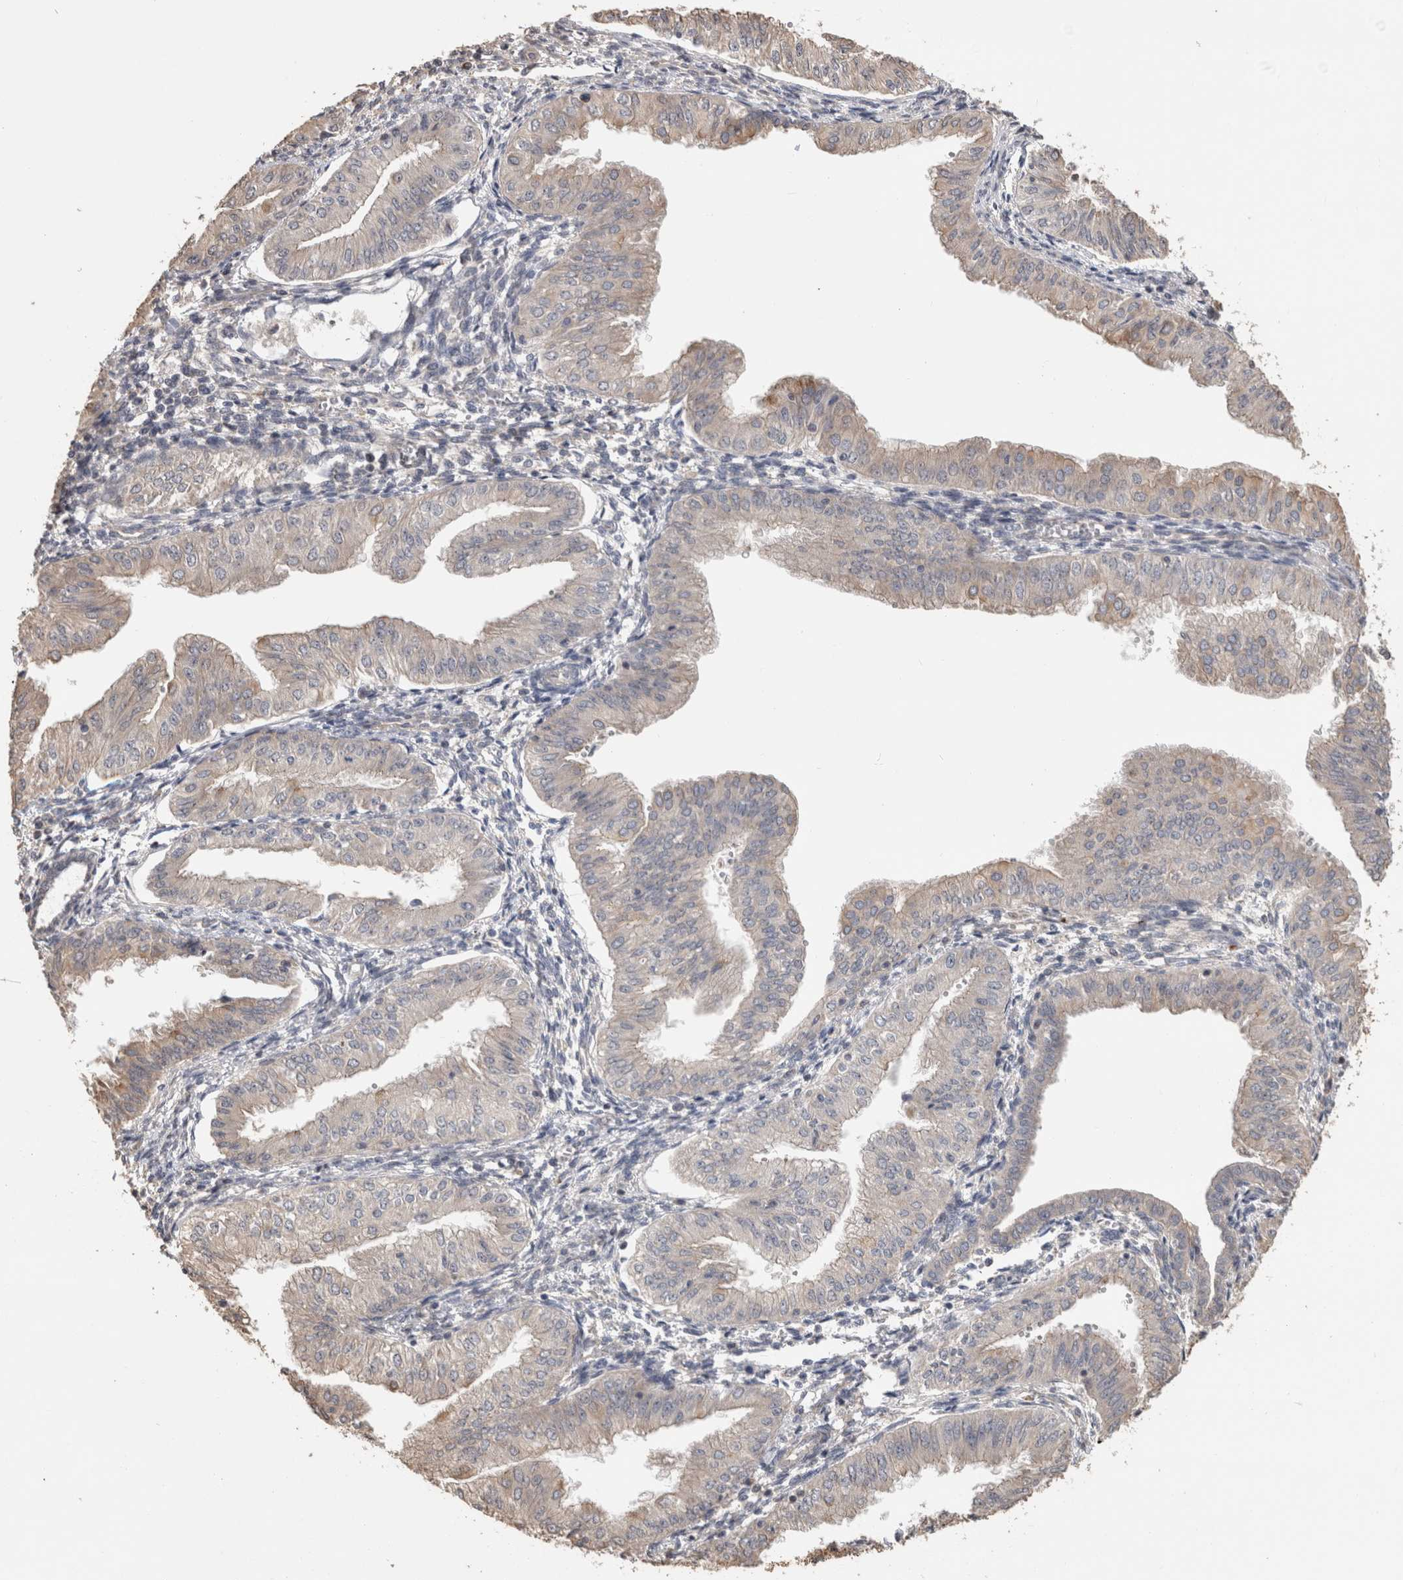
{"staining": {"intensity": "weak", "quantity": "<25%", "location": "cytoplasmic/membranous"}, "tissue": "endometrial cancer", "cell_type": "Tumor cells", "image_type": "cancer", "snomed": [{"axis": "morphology", "description": "Normal tissue, NOS"}, {"axis": "morphology", "description": "Adenocarcinoma, NOS"}, {"axis": "topography", "description": "Endometrium"}], "caption": "Immunohistochemical staining of endometrial cancer demonstrates no significant staining in tumor cells. Nuclei are stained in blue.", "gene": "CLIP1", "patient": {"sex": "female", "age": 53}}